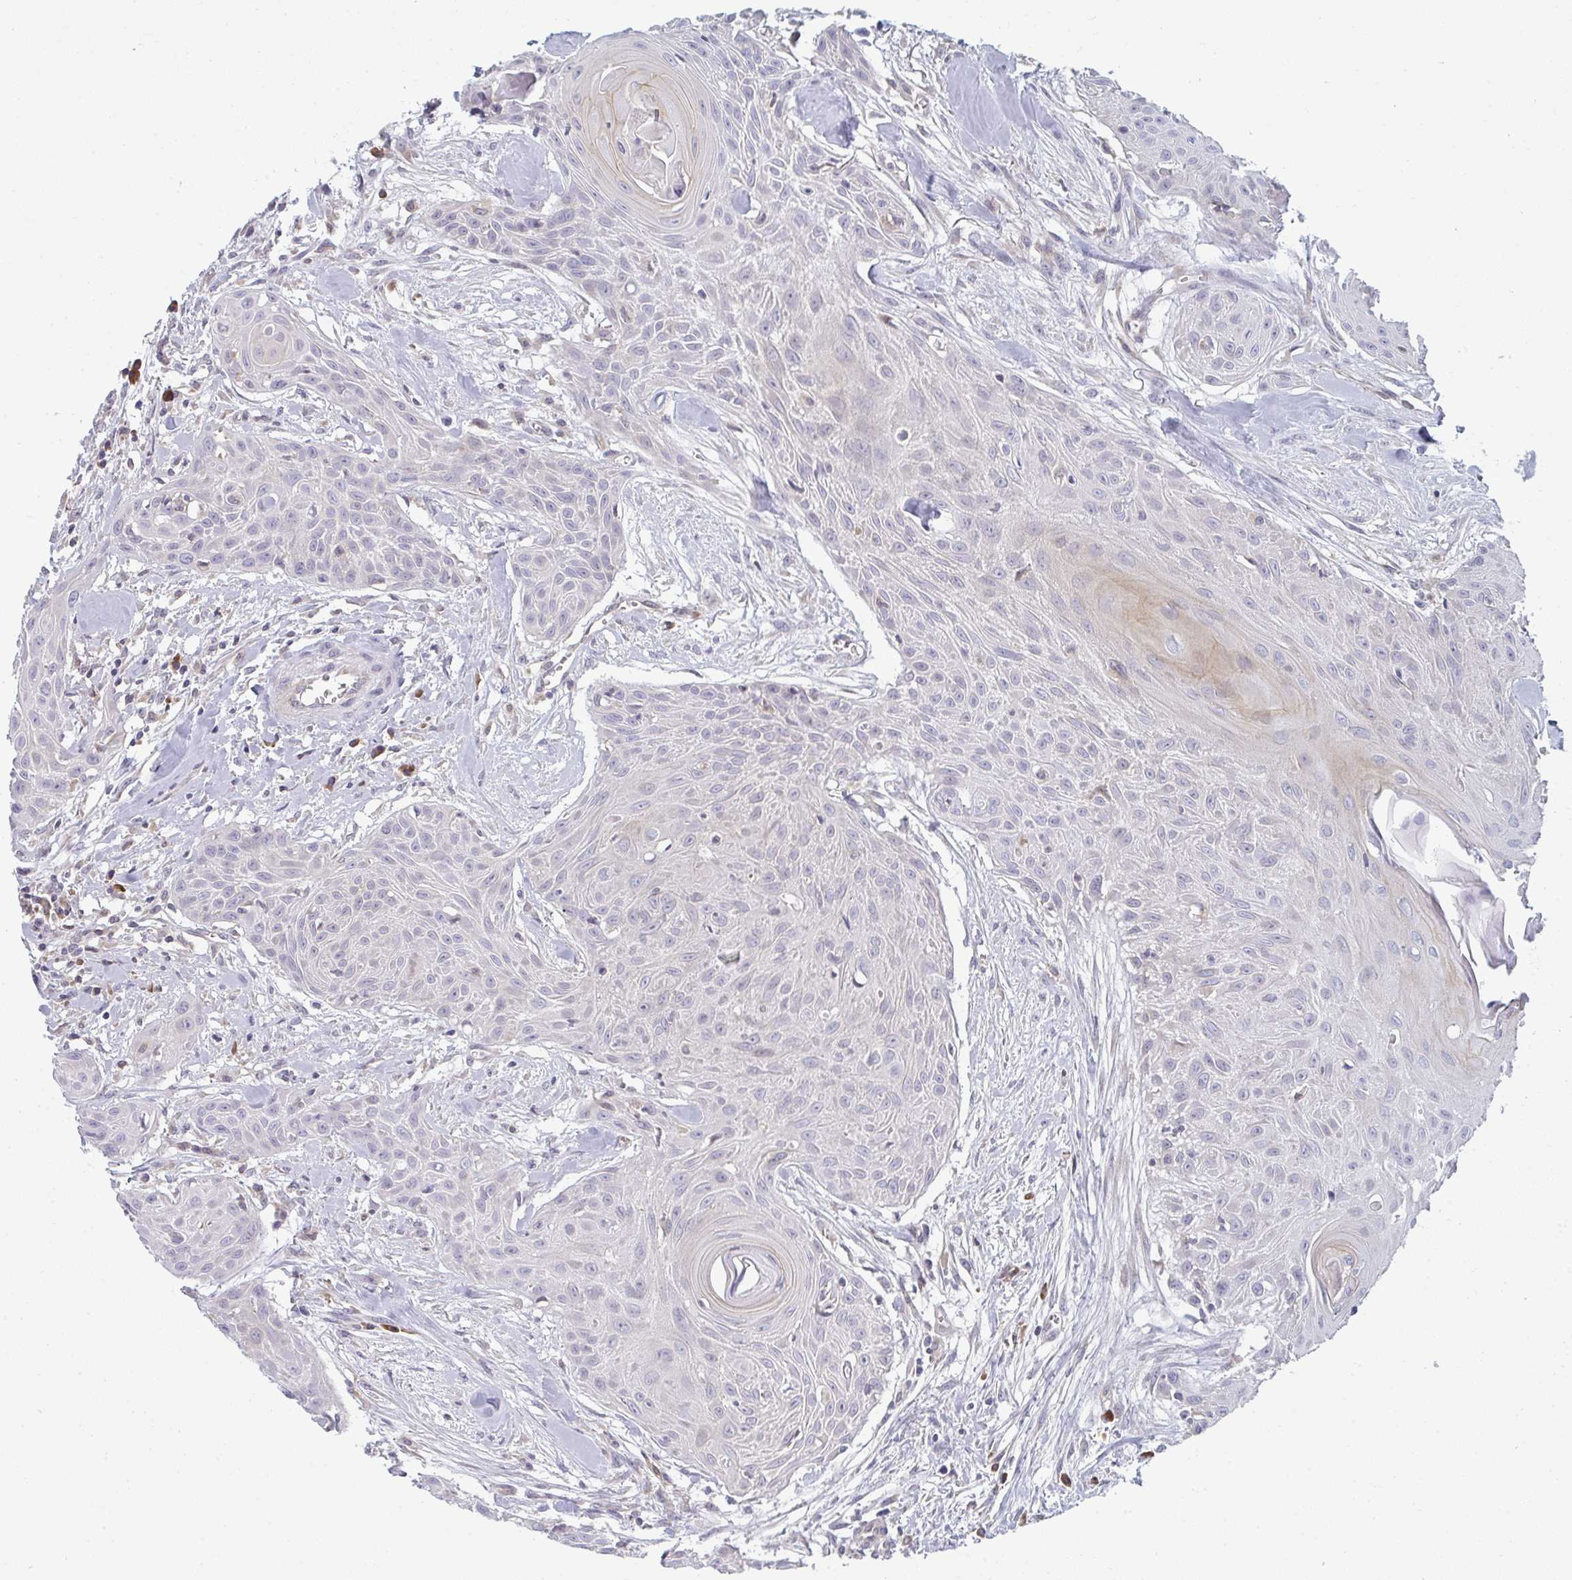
{"staining": {"intensity": "weak", "quantity": "<25%", "location": "cytoplasmic/membranous"}, "tissue": "head and neck cancer", "cell_type": "Tumor cells", "image_type": "cancer", "snomed": [{"axis": "morphology", "description": "Squamous cell carcinoma, NOS"}, {"axis": "topography", "description": "Lymph node"}, {"axis": "topography", "description": "Salivary gland"}, {"axis": "topography", "description": "Head-Neck"}], "caption": "Immunohistochemical staining of human head and neck cancer shows no significant expression in tumor cells.", "gene": "LYSMD4", "patient": {"sex": "female", "age": 74}}